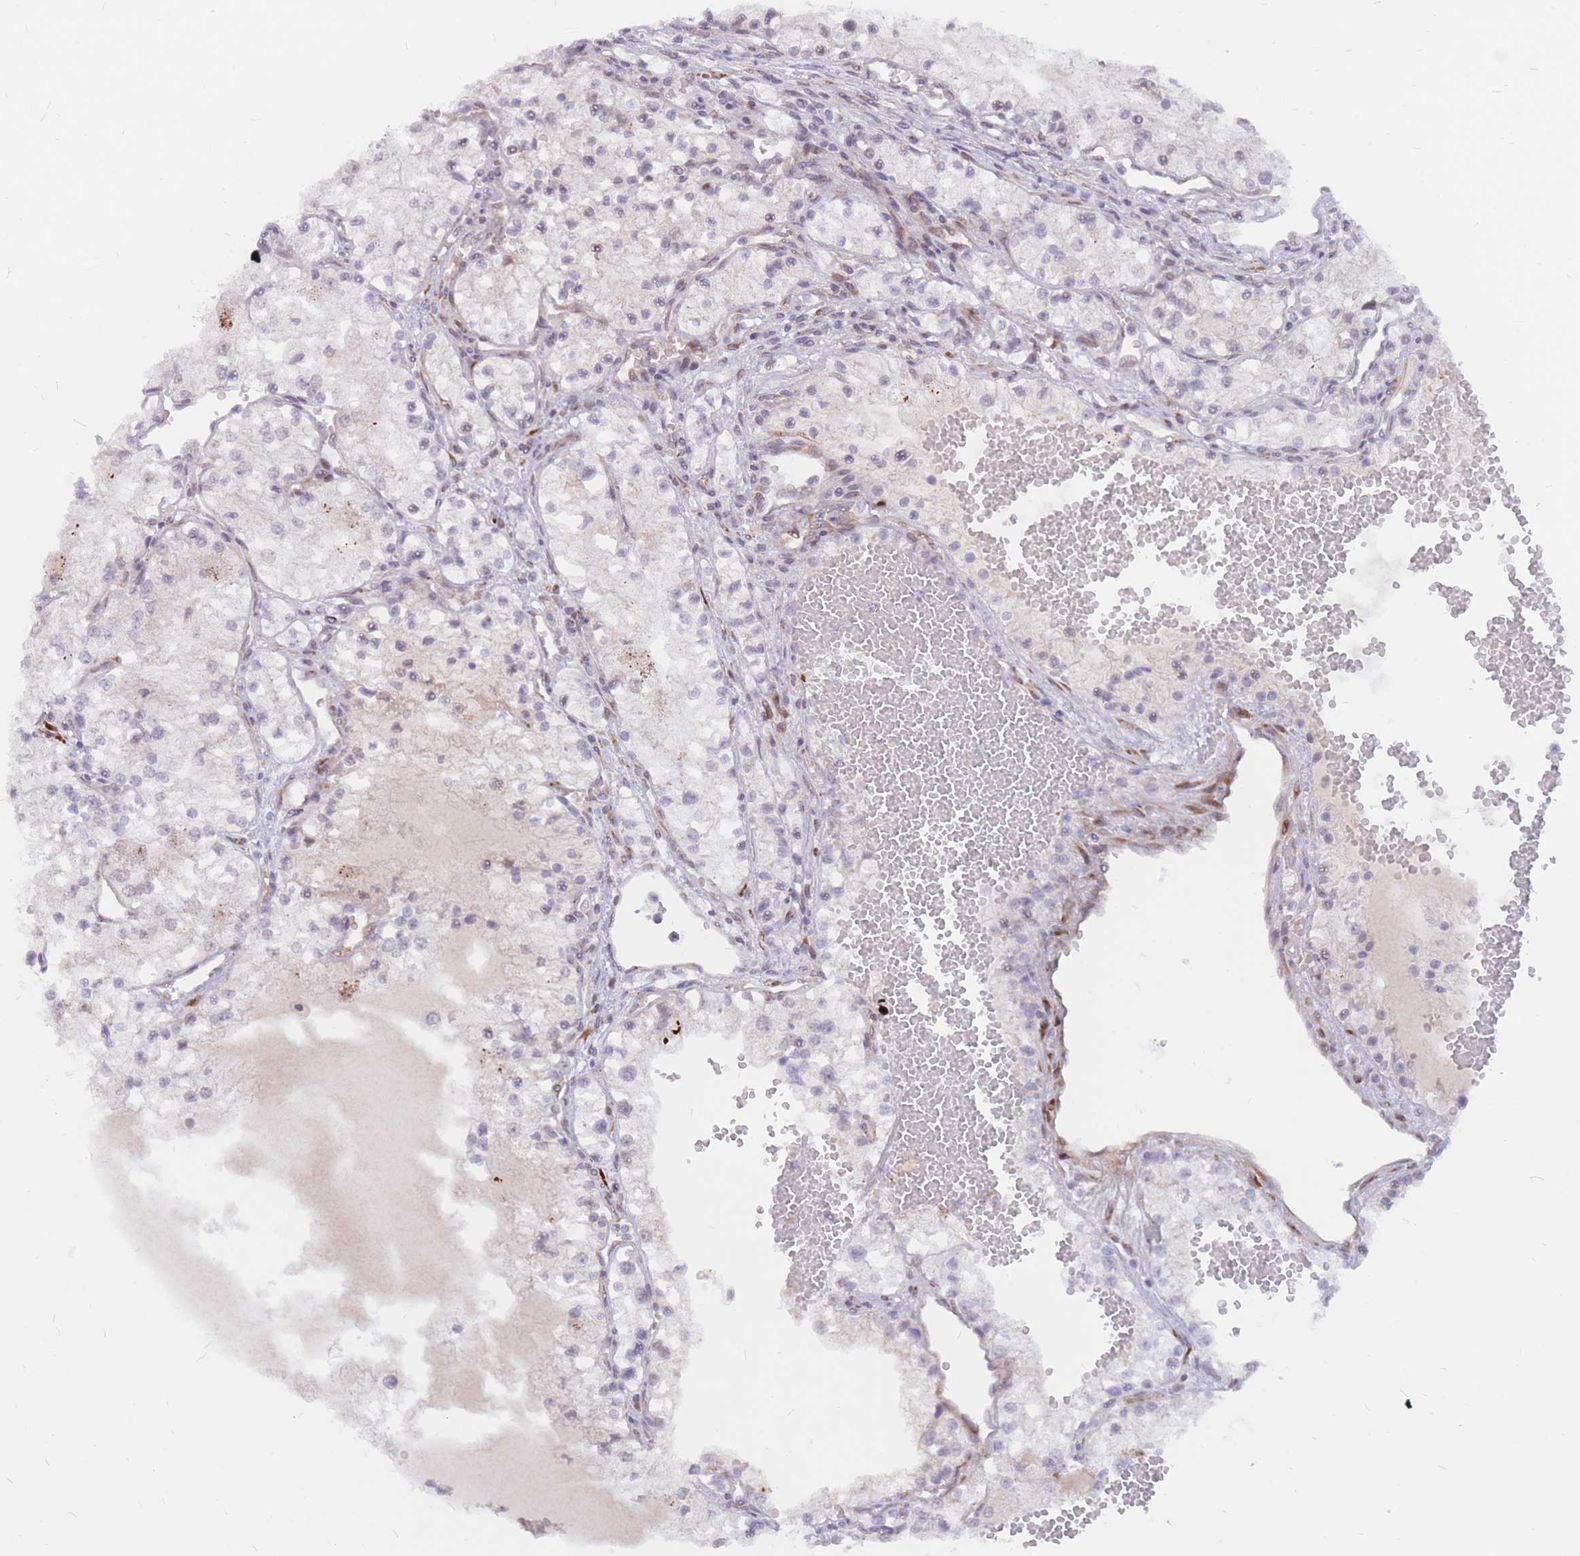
{"staining": {"intensity": "negative", "quantity": "none", "location": "none"}, "tissue": "renal cancer", "cell_type": "Tumor cells", "image_type": "cancer", "snomed": [{"axis": "morphology", "description": "Normal tissue, NOS"}, {"axis": "morphology", "description": "Adenocarcinoma, NOS"}, {"axis": "topography", "description": "Kidney"}], "caption": "Protein analysis of adenocarcinoma (renal) exhibits no significant expression in tumor cells.", "gene": "ADD2", "patient": {"sex": "male", "age": 68}}